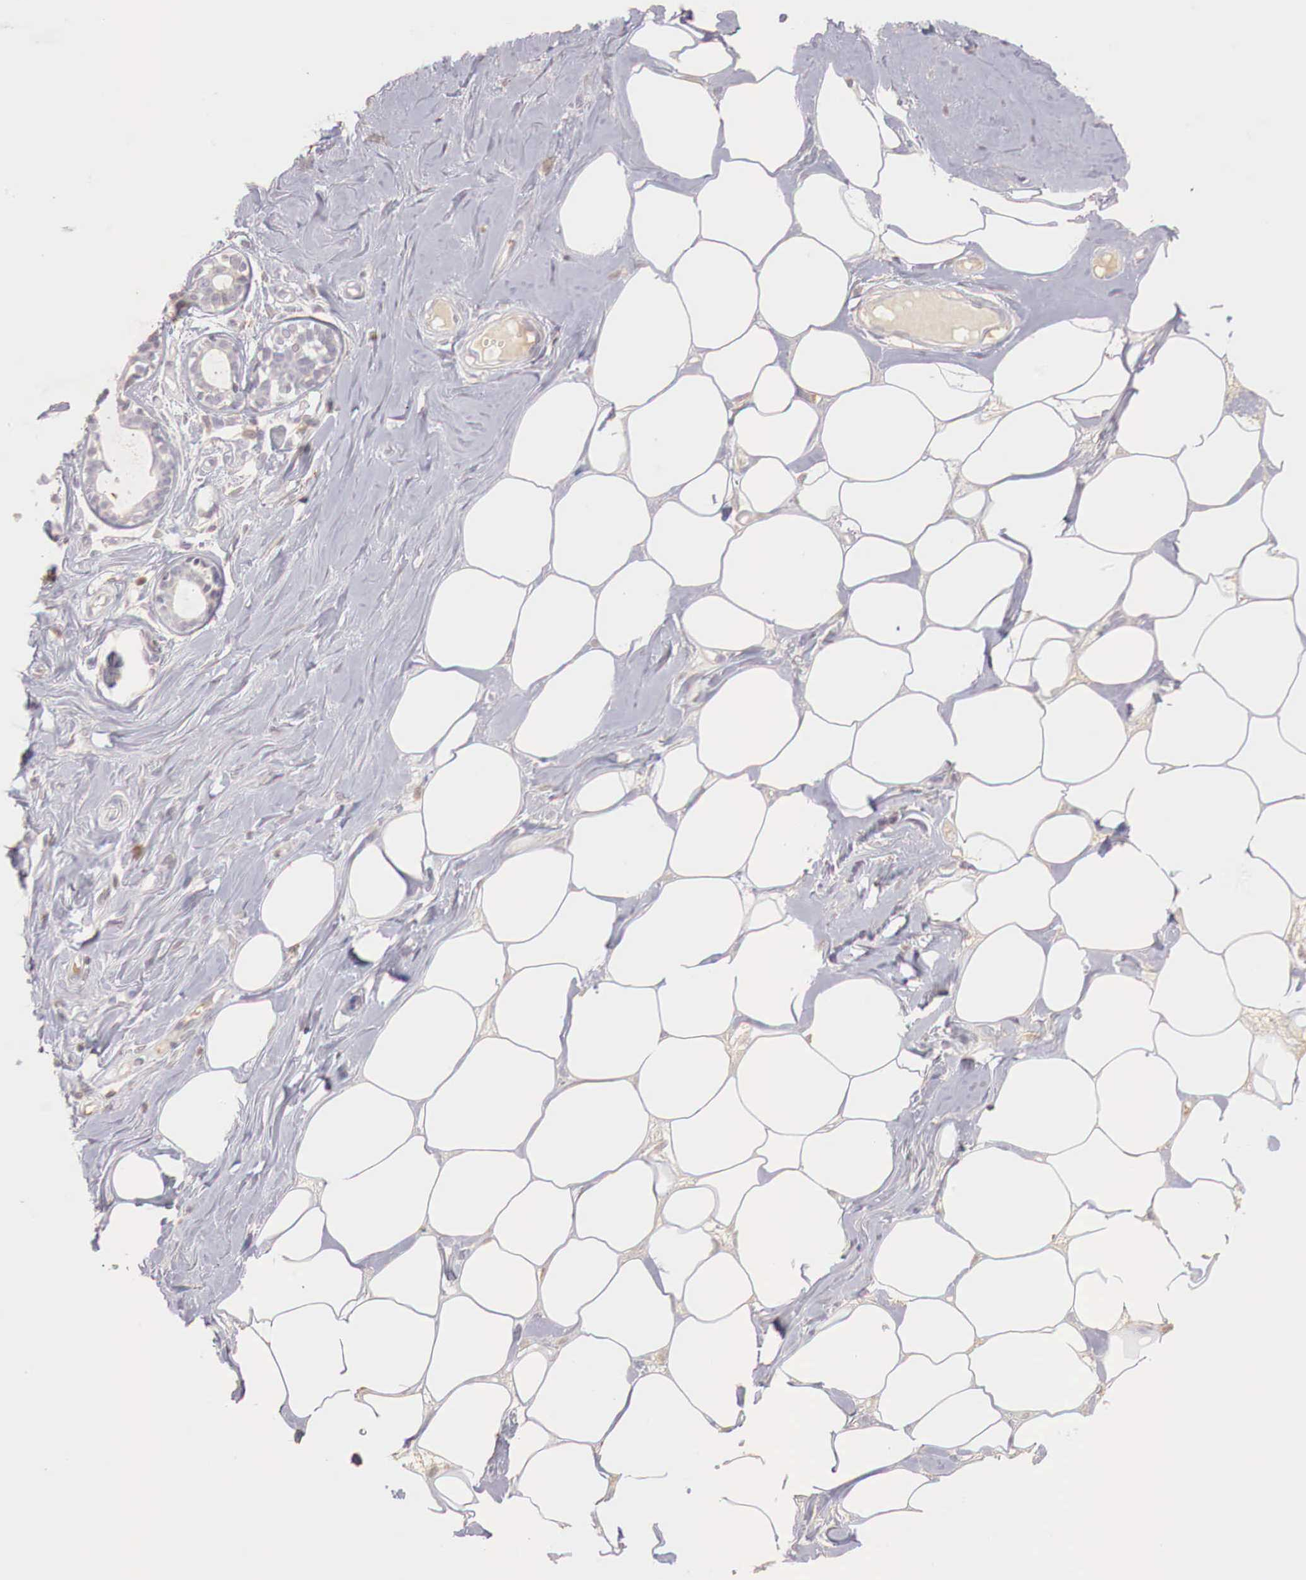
{"staining": {"intensity": "weak", "quantity": "<25%", "location": "cytoplasmic/membranous"}, "tissue": "adipose tissue", "cell_type": "Adipocytes", "image_type": "normal", "snomed": [{"axis": "morphology", "description": "Normal tissue, NOS"}, {"axis": "topography", "description": "Breast"}], "caption": "This is an IHC photomicrograph of unremarkable human adipose tissue. There is no expression in adipocytes.", "gene": "XPNPEP2", "patient": {"sex": "female", "age": 44}}